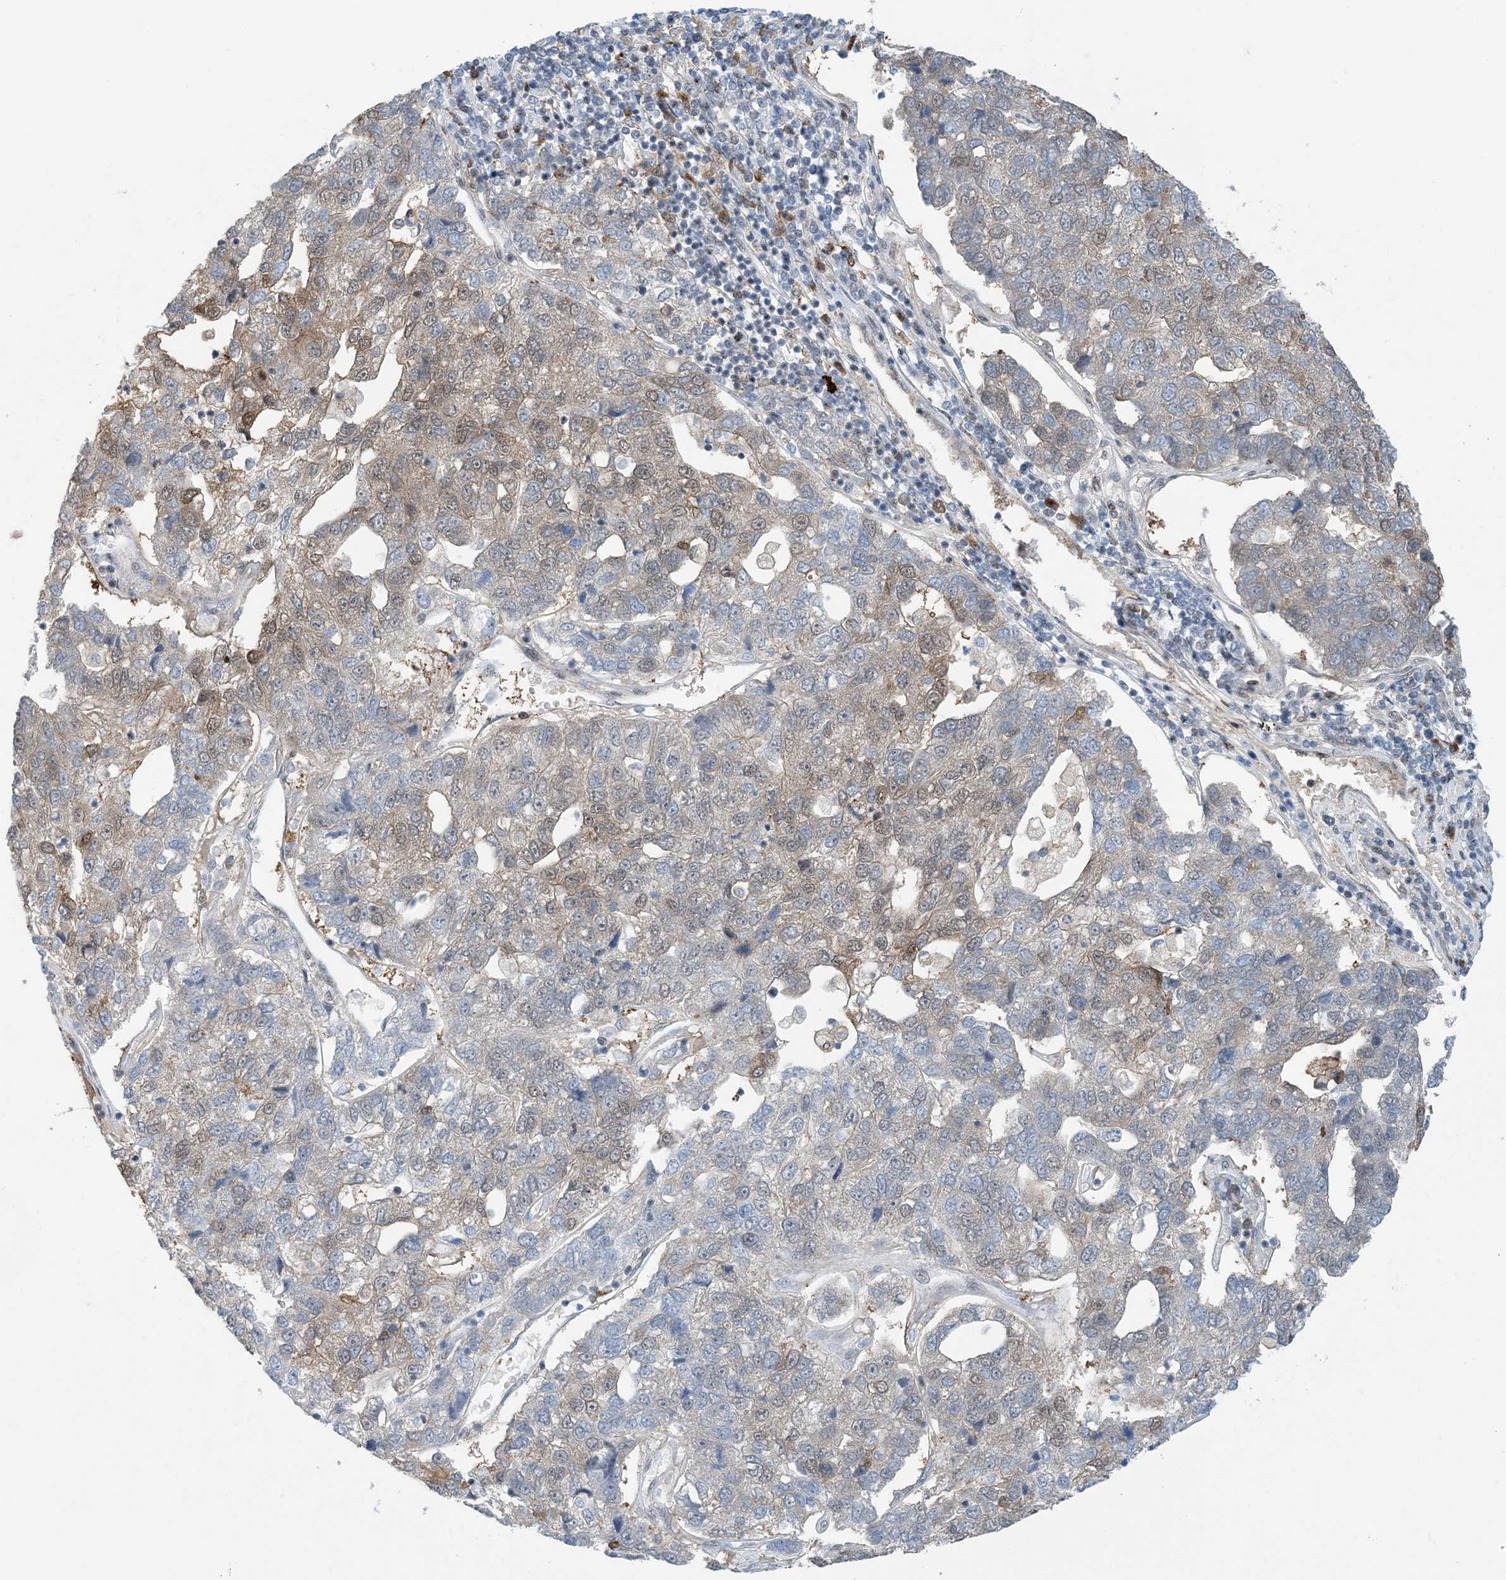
{"staining": {"intensity": "moderate", "quantity": "25%-75%", "location": "cytoplasmic/membranous,nuclear"}, "tissue": "pancreatic cancer", "cell_type": "Tumor cells", "image_type": "cancer", "snomed": [{"axis": "morphology", "description": "Adenocarcinoma, NOS"}, {"axis": "topography", "description": "Pancreas"}], "caption": "Immunohistochemistry (IHC) (DAB) staining of human adenocarcinoma (pancreatic) exhibits moderate cytoplasmic/membranous and nuclear protein expression in about 25%-75% of tumor cells.", "gene": "HEMK1", "patient": {"sex": "female", "age": 61}}